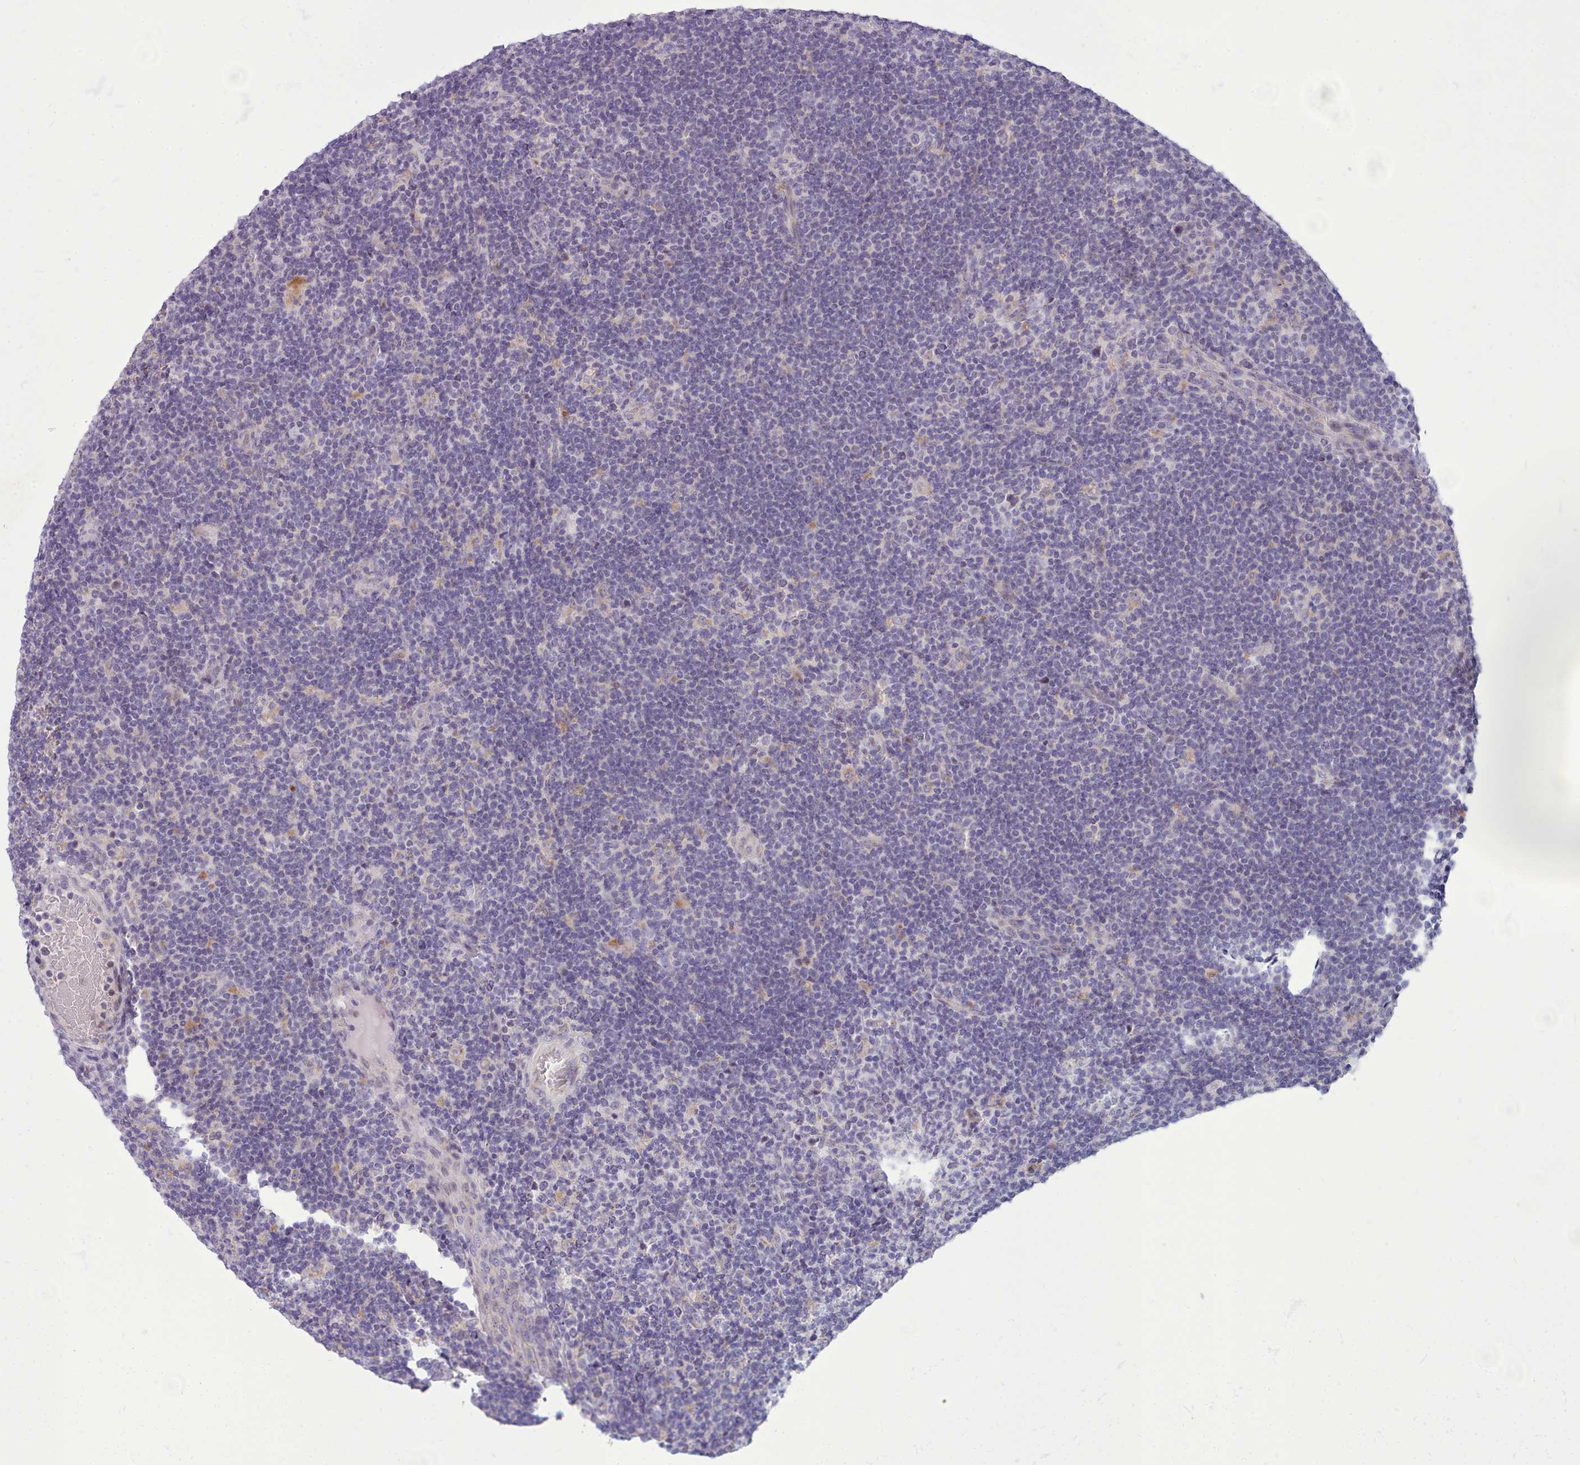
{"staining": {"intensity": "negative", "quantity": "none", "location": "none"}, "tissue": "lymphoma", "cell_type": "Tumor cells", "image_type": "cancer", "snomed": [{"axis": "morphology", "description": "Hodgkin's disease, NOS"}, {"axis": "topography", "description": "Lymph node"}], "caption": "Tumor cells show no significant protein staining in Hodgkin's disease.", "gene": "MYRFL", "patient": {"sex": "female", "age": 57}}